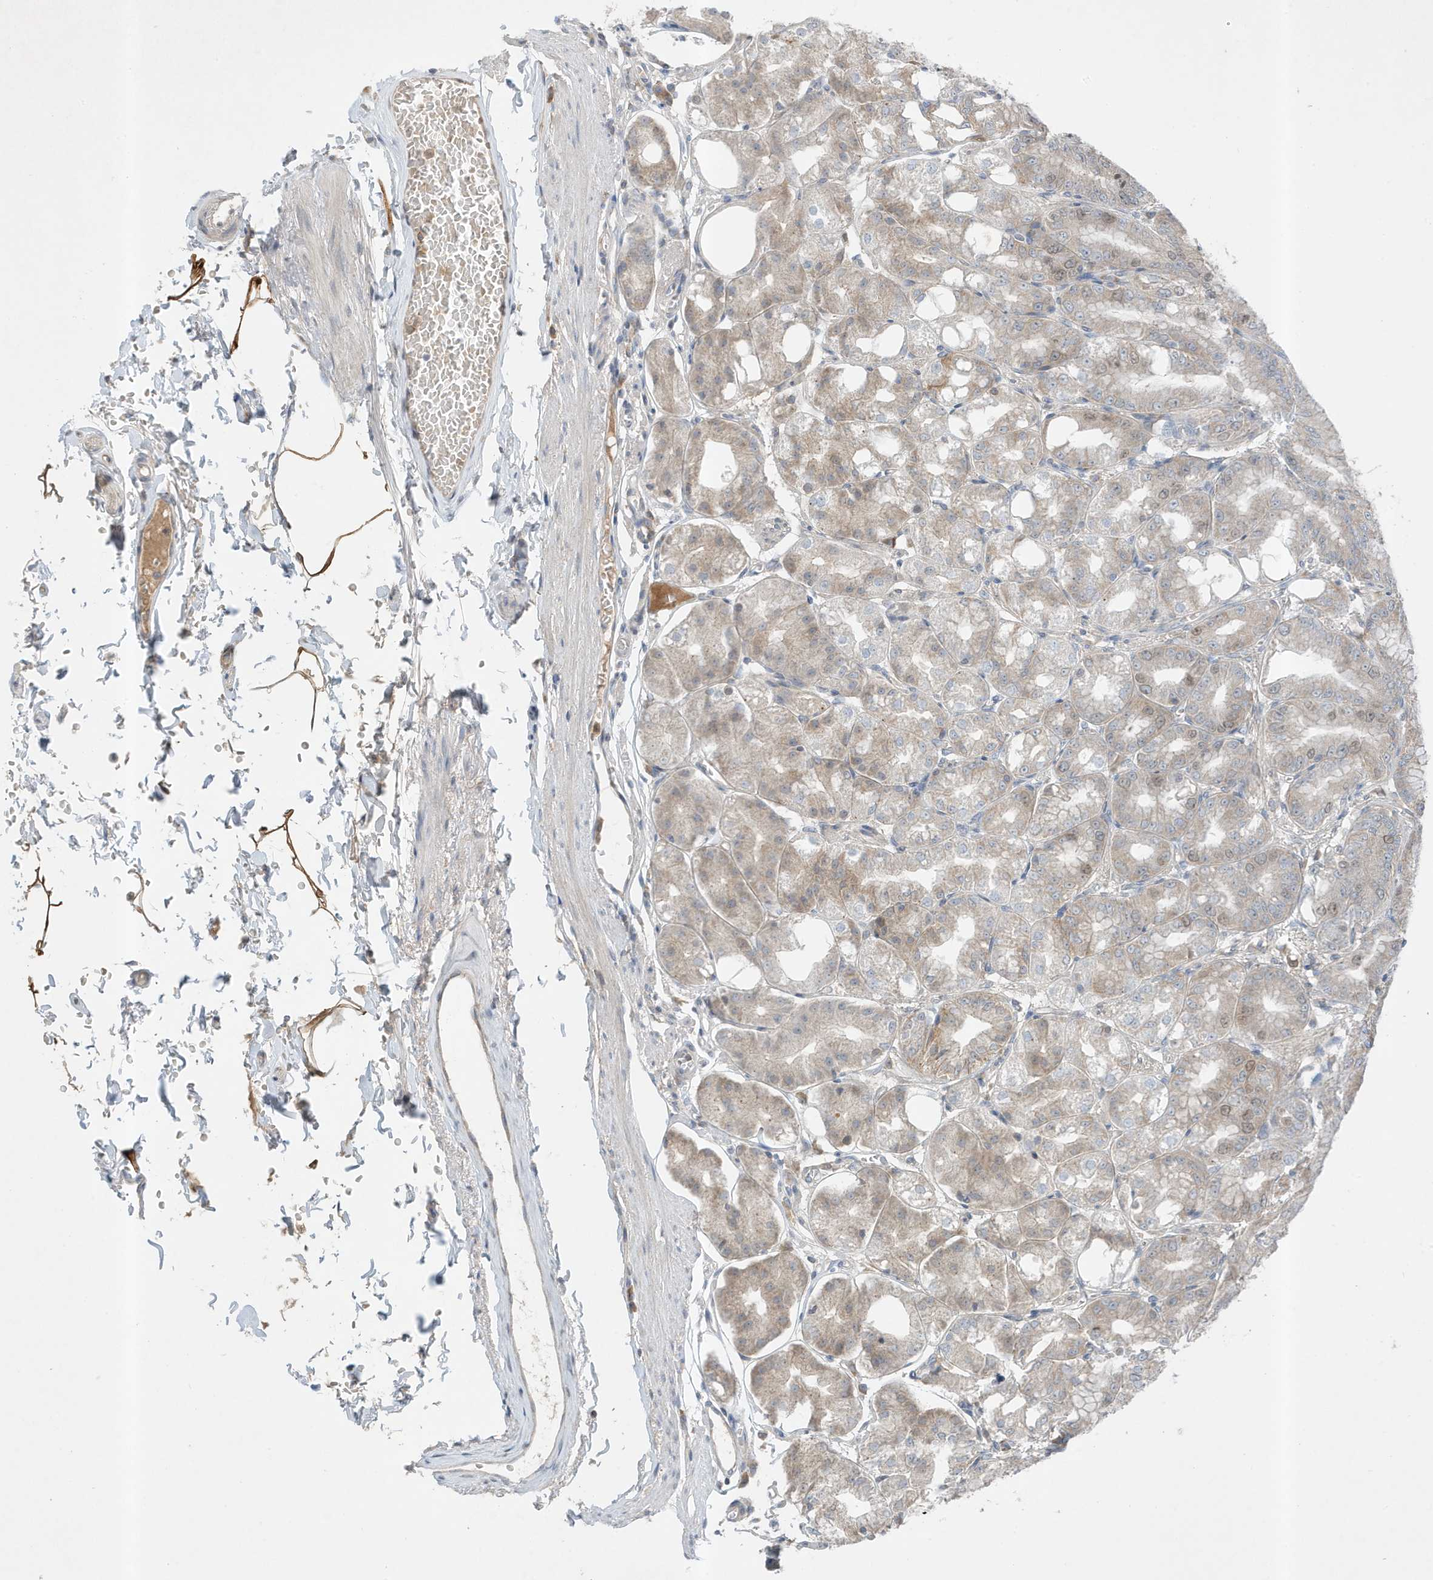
{"staining": {"intensity": "moderate", "quantity": "25%-75%", "location": "cytoplasmic/membranous"}, "tissue": "stomach", "cell_type": "Glandular cells", "image_type": "normal", "snomed": [{"axis": "morphology", "description": "Normal tissue, NOS"}, {"axis": "topography", "description": "Stomach, lower"}], "caption": "Moderate cytoplasmic/membranous protein expression is seen in approximately 25%-75% of glandular cells in stomach. The staining is performed using DAB brown chromogen to label protein expression. The nuclei are counter-stained blue using hematoxylin.", "gene": "MAST3", "patient": {"sex": "male", "age": 71}}